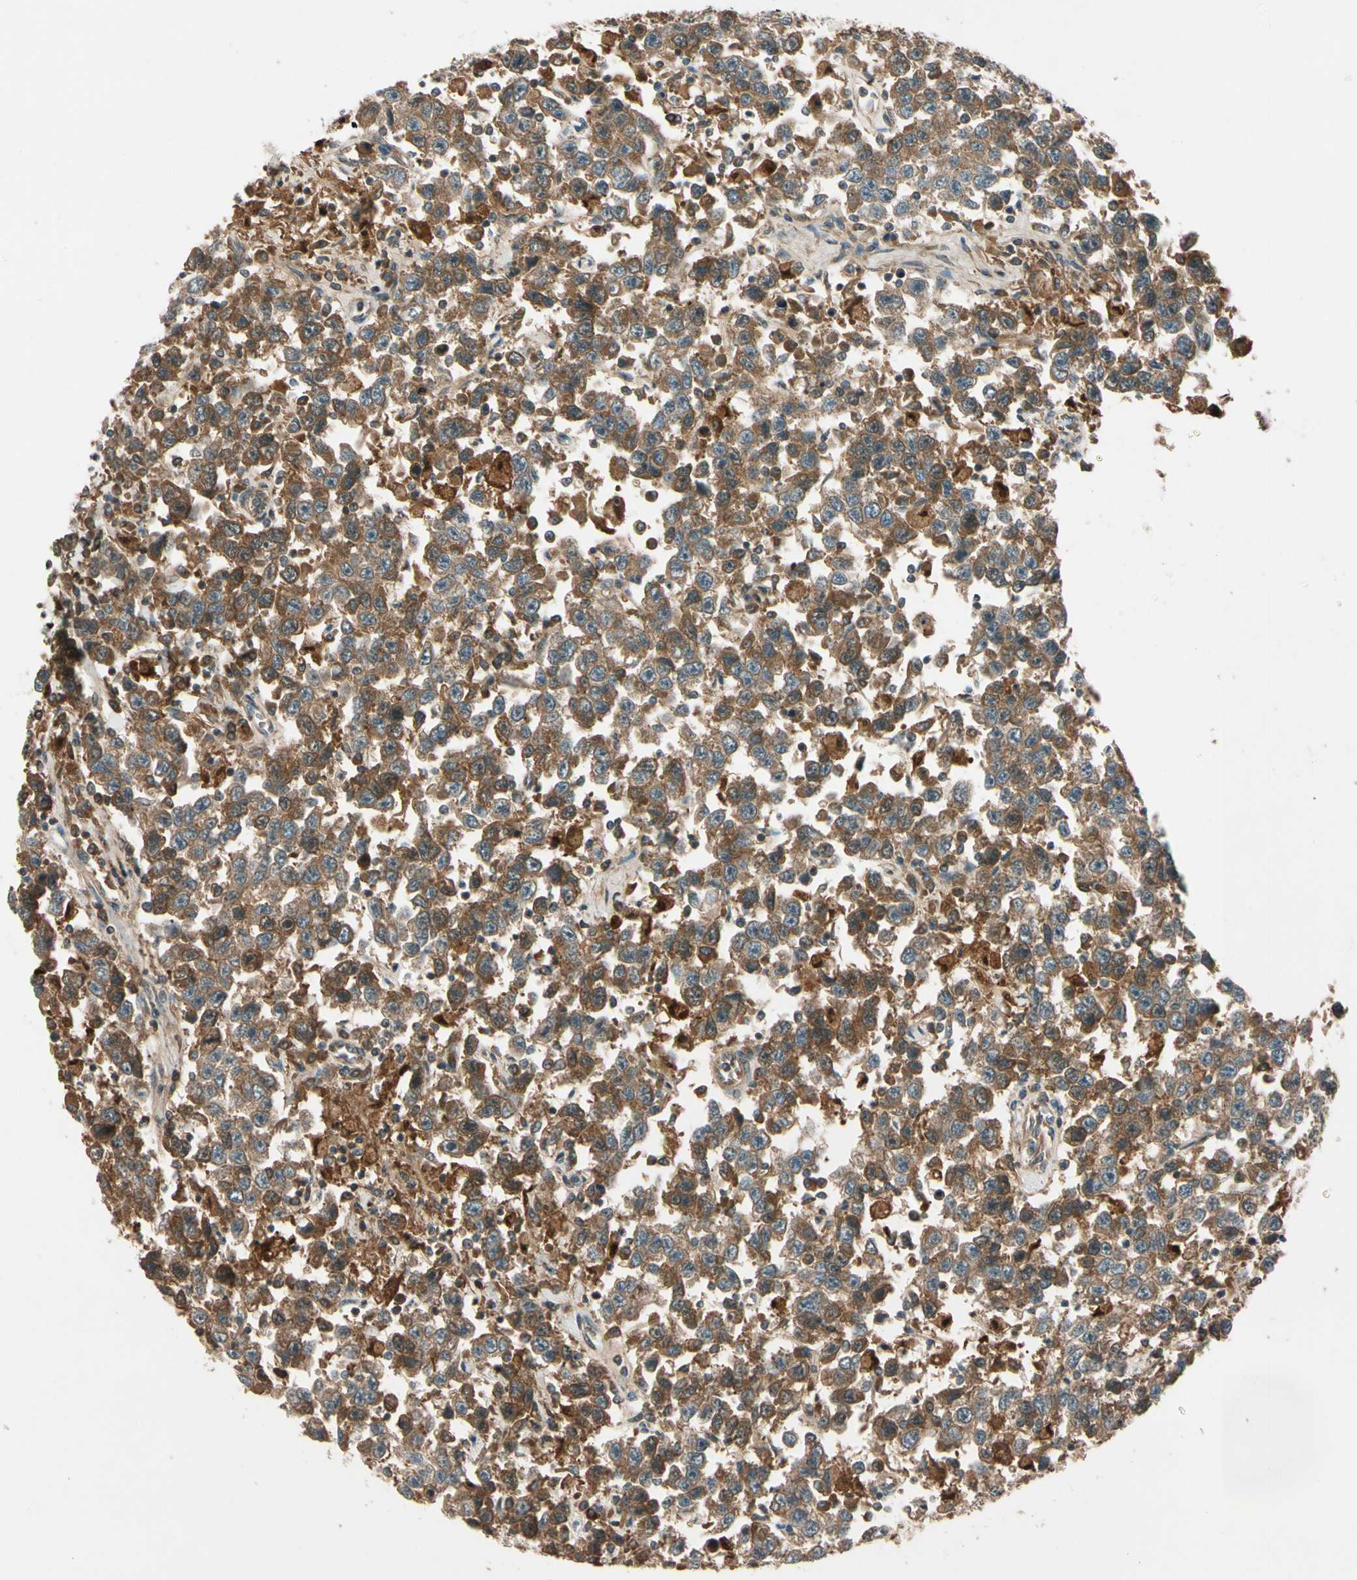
{"staining": {"intensity": "strong", "quantity": ">75%", "location": "cytoplasmic/membranous"}, "tissue": "testis cancer", "cell_type": "Tumor cells", "image_type": "cancer", "snomed": [{"axis": "morphology", "description": "Seminoma, NOS"}, {"axis": "topography", "description": "Testis"}], "caption": "Approximately >75% of tumor cells in testis cancer (seminoma) demonstrate strong cytoplasmic/membranous protein staining as visualized by brown immunohistochemical staining.", "gene": "ACVR1C", "patient": {"sex": "male", "age": 41}}